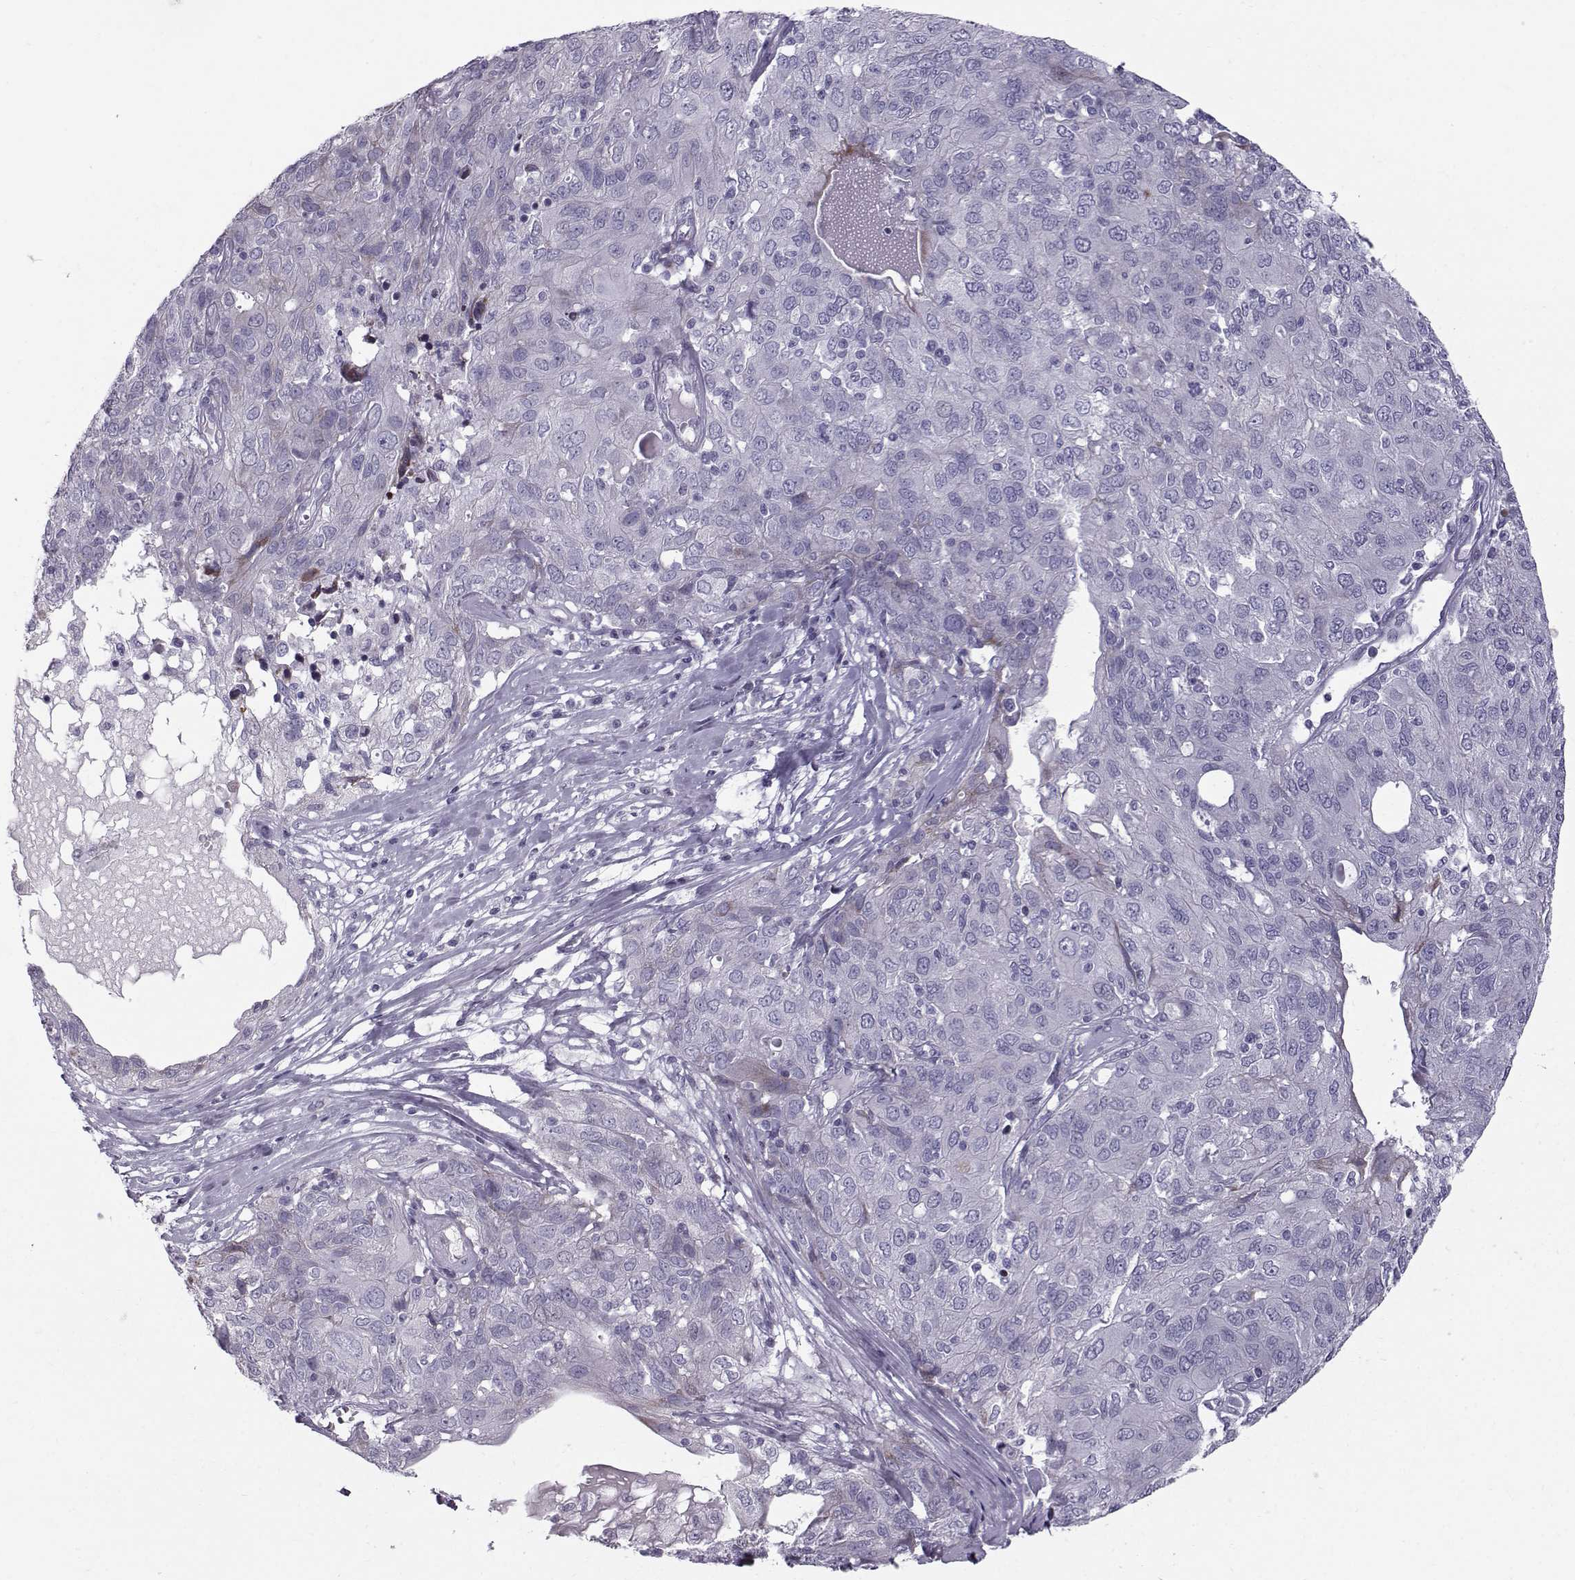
{"staining": {"intensity": "negative", "quantity": "none", "location": "none"}, "tissue": "ovarian cancer", "cell_type": "Tumor cells", "image_type": "cancer", "snomed": [{"axis": "morphology", "description": "Carcinoma, endometroid"}, {"axis": "topography", "description": "Ovary"}], "caption": "This is an immunohistochemistry histopathology image of ovarian cancer. There is no staining in tumor cells.", "gene": "DMRT3", "patient": {"sex": "female", "age": 50}}